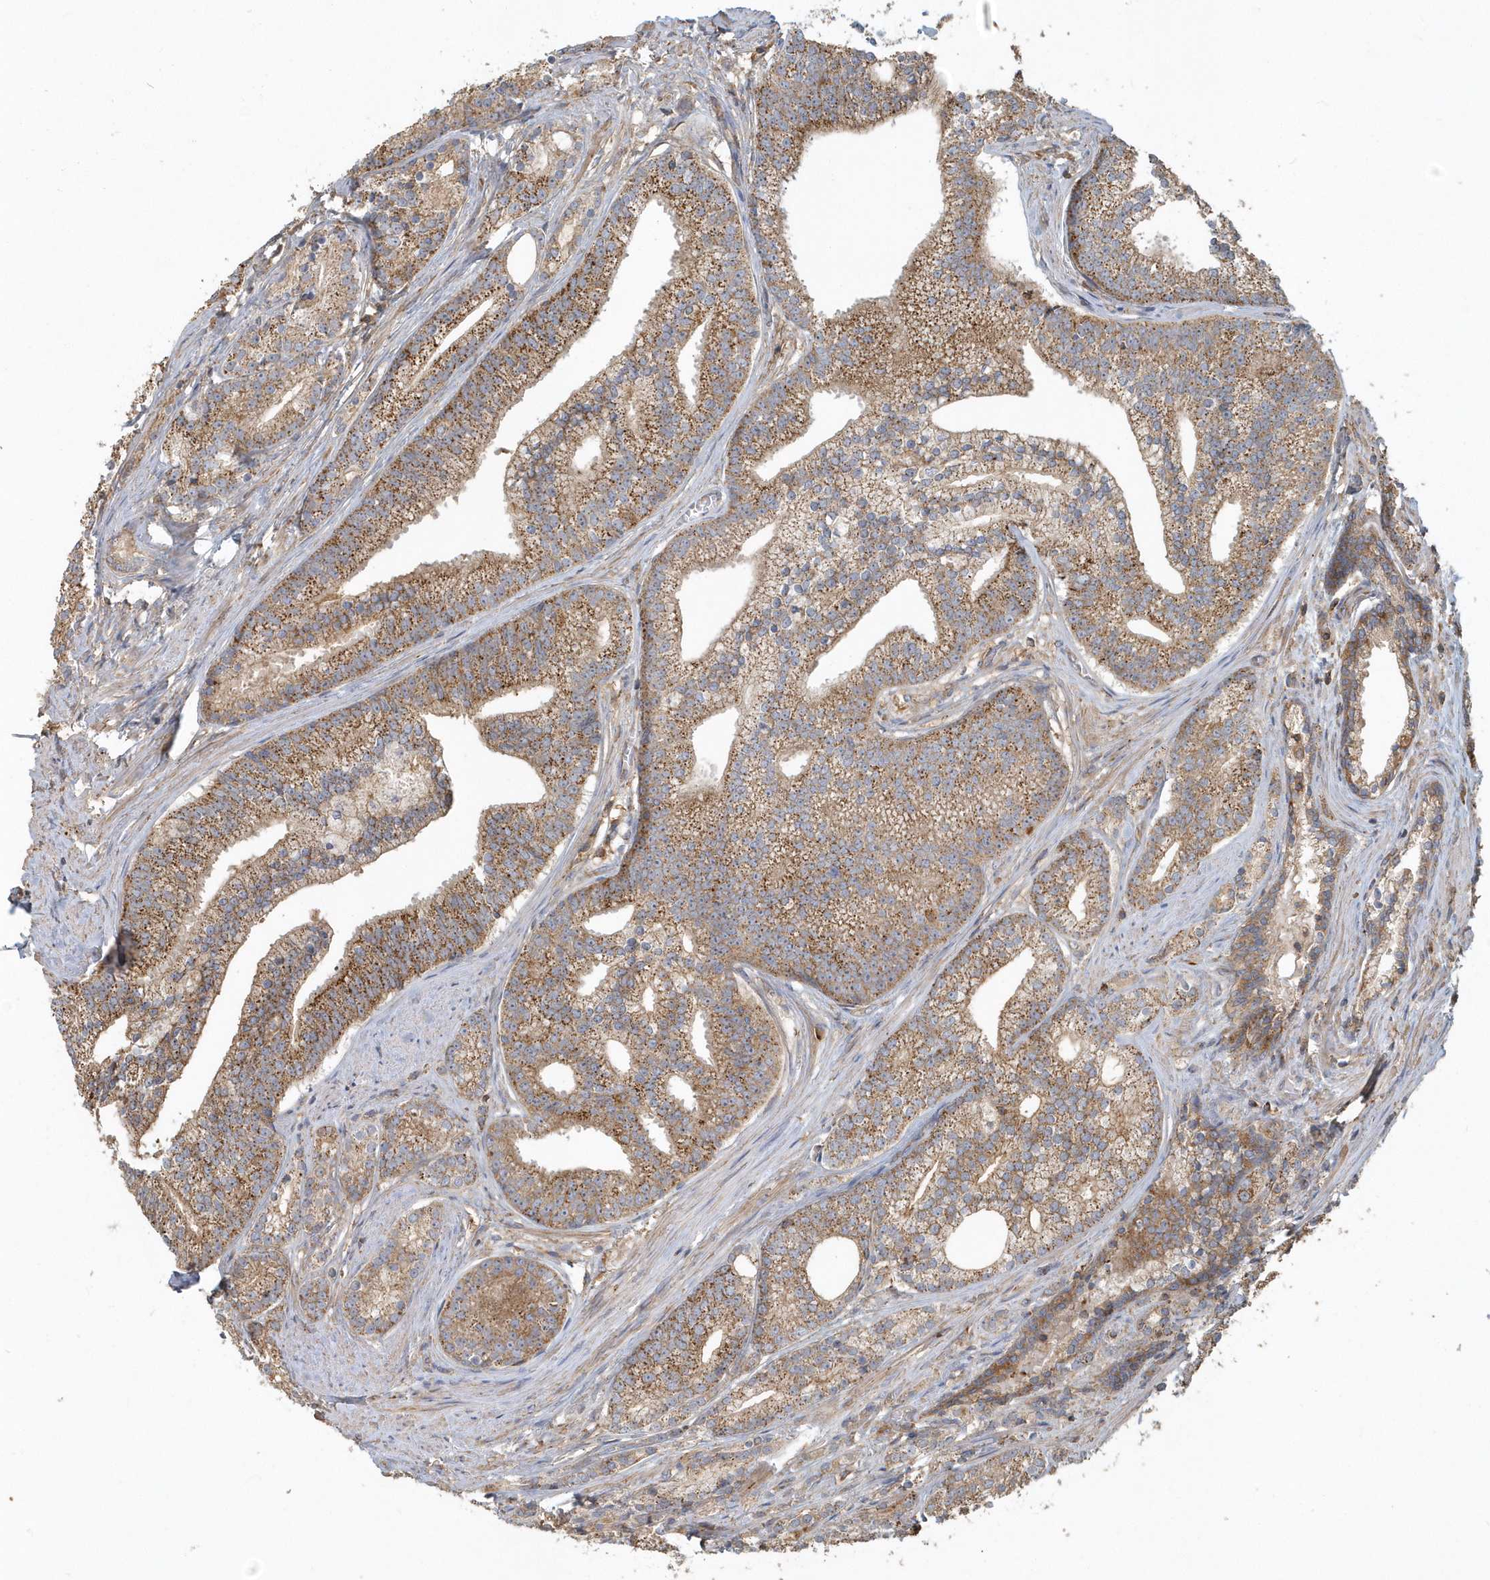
{"staining": {"intensity": "moderate", "quantity": ">75%", "location": "cytoplasmic/membranous"}, "tissue": "prostate cancer", "cell_type": "Tumor cells", "image_type": "cancer", "snomed": [{"axis": "morphology", "description": "Adenocarcinoma, Low grade"}, {"axis": "topography", "description": "Prostate"}], "caption": "High-power microscopy captured an immunohistochemistry (IHC) photomicrograph of prostate low-grade adenocarcinoma, revealing moderate cytoplasmic/membranous expression in about >75% of tumor cells.", "gene": "TRAIP", "patient": {"sex": "male", "age": 71}}